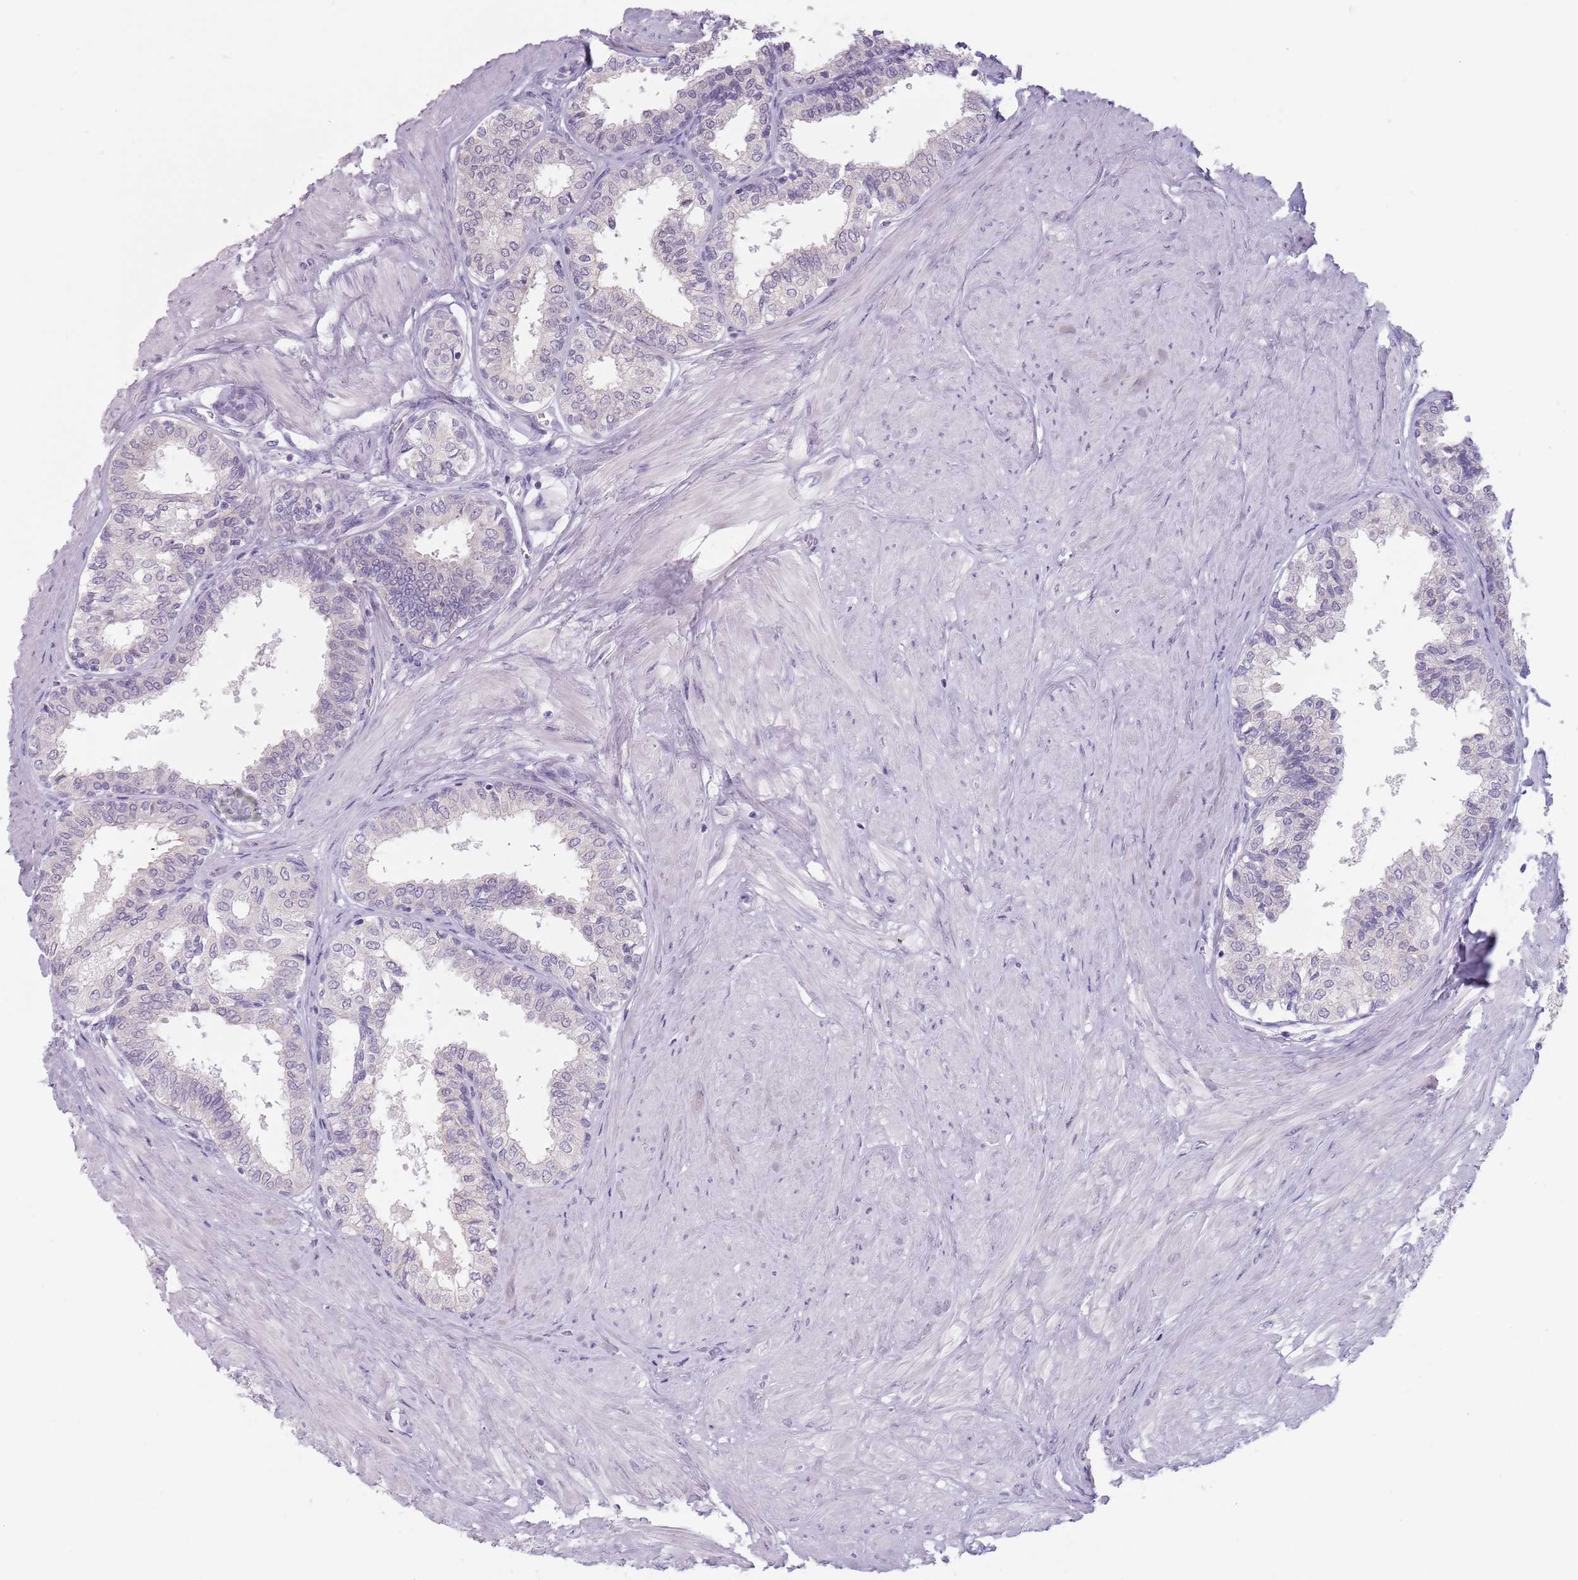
{"staining": {"intensity": "negative", "quantity": "none", "location": "none"}, "tissue": "prostate", "cell_type": "Glandular cells", "image_type": "normal", "snomed": [{"axis": "morphology", "description": "Normal tissue, NOS"}, {"axis": "topography", "description": "Prostate"}], "caption": "Immunohistochemical staining of normal human prostate exhibits no significant staining in glandular cells. (Brightfield microscopy of DAB IHC at high magnification).", "gene": "CEP19", "patient": {"sex": "male", "age": 48}}